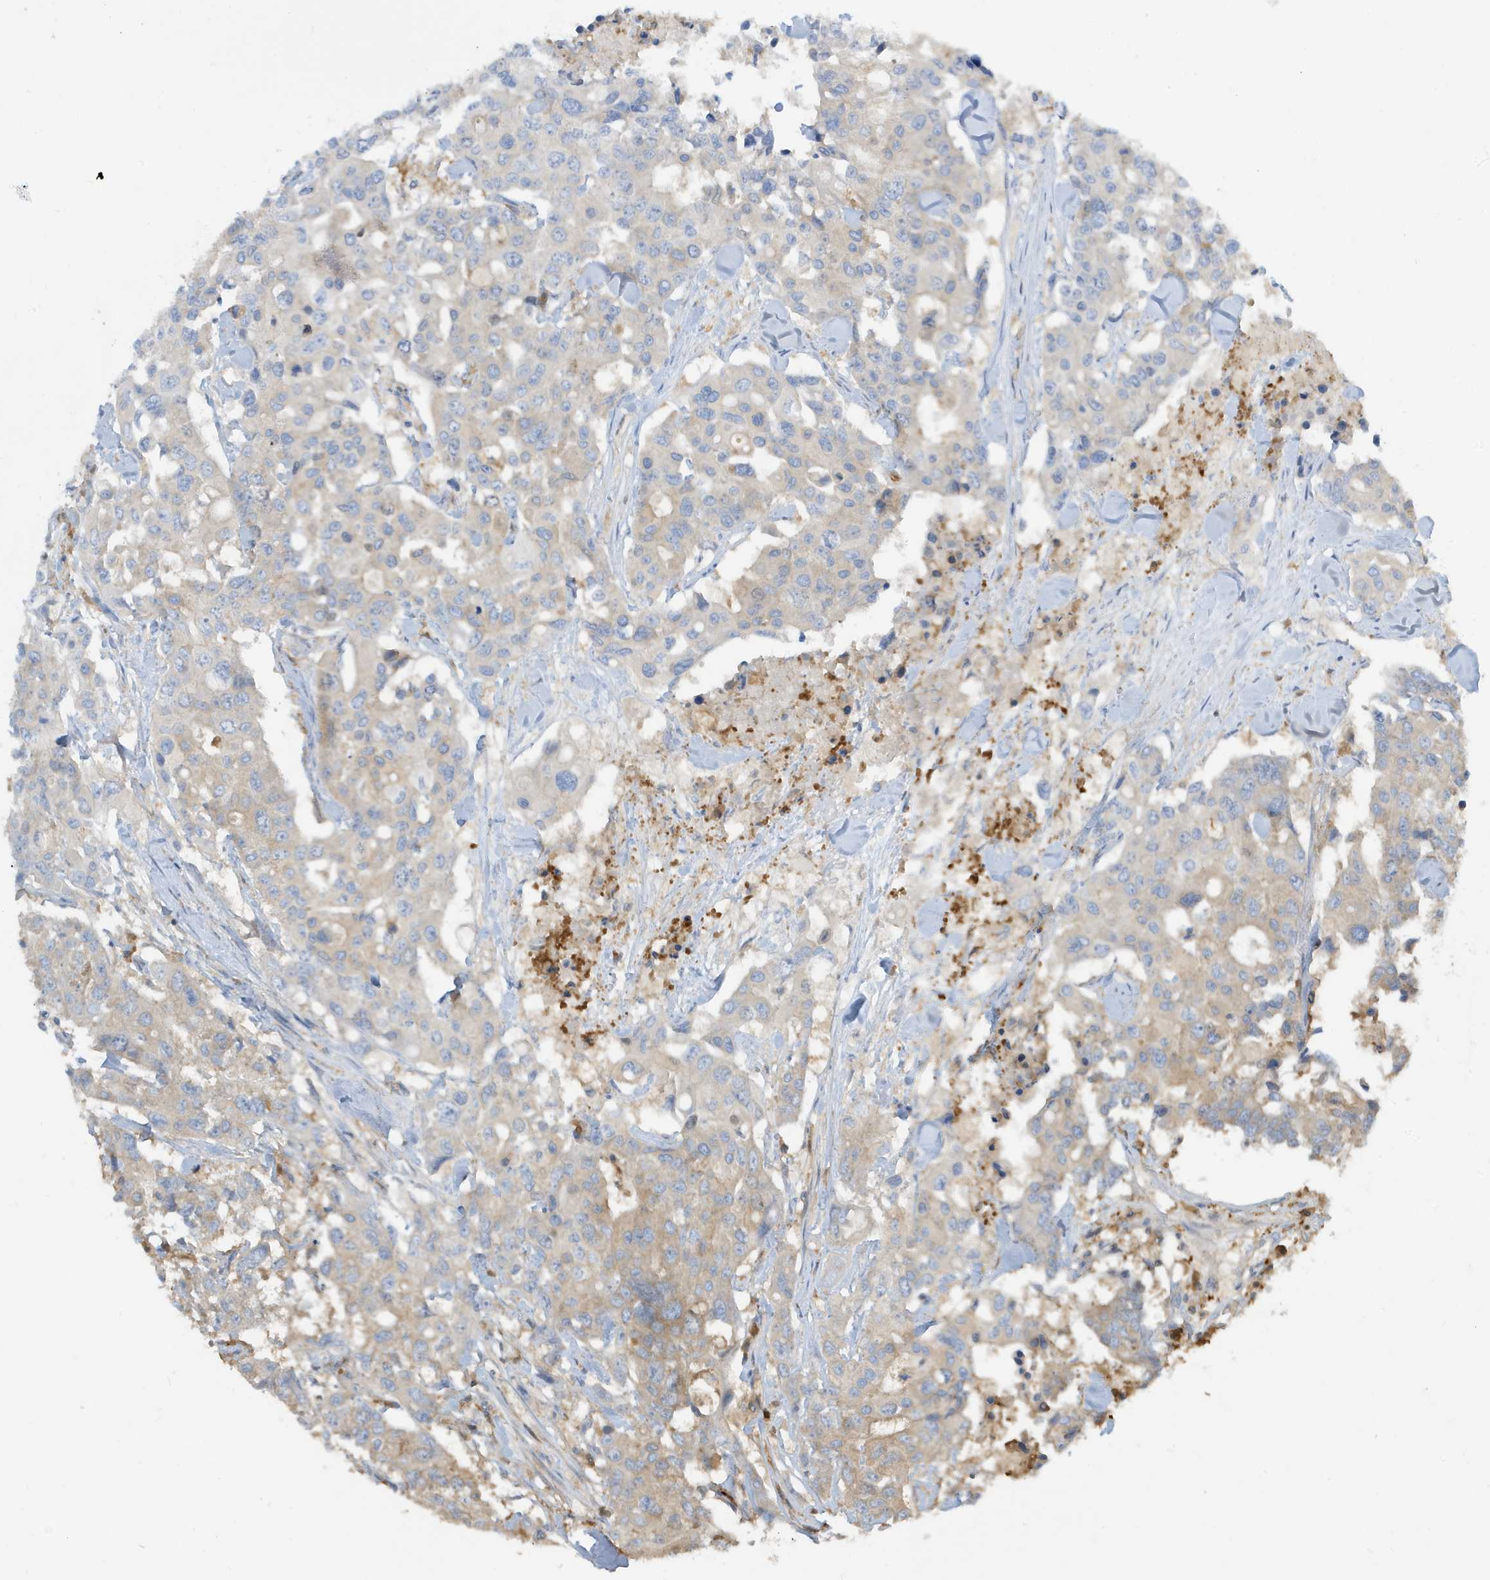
{"staining": {"intensity": "weak", "quantity": "<25%", "location": "cytoplasmic/membranous"}, "tissue": "colorectal cancer", "cell_type": "Tumor cells", "image_type": "cancer", "snomed": [{"axis": "morphology", "description": "Adenocarcinoma, NOS"}, {"axis": "topography", "description": "Colon"}], "caption": "Immunohistochemistry (IHC) image of colorectal cancer stained for a protein (brown), which reveals no staining in tumor cells.", "gene": "ABTB1", "patient": {"sex": "male", "age": 77}}